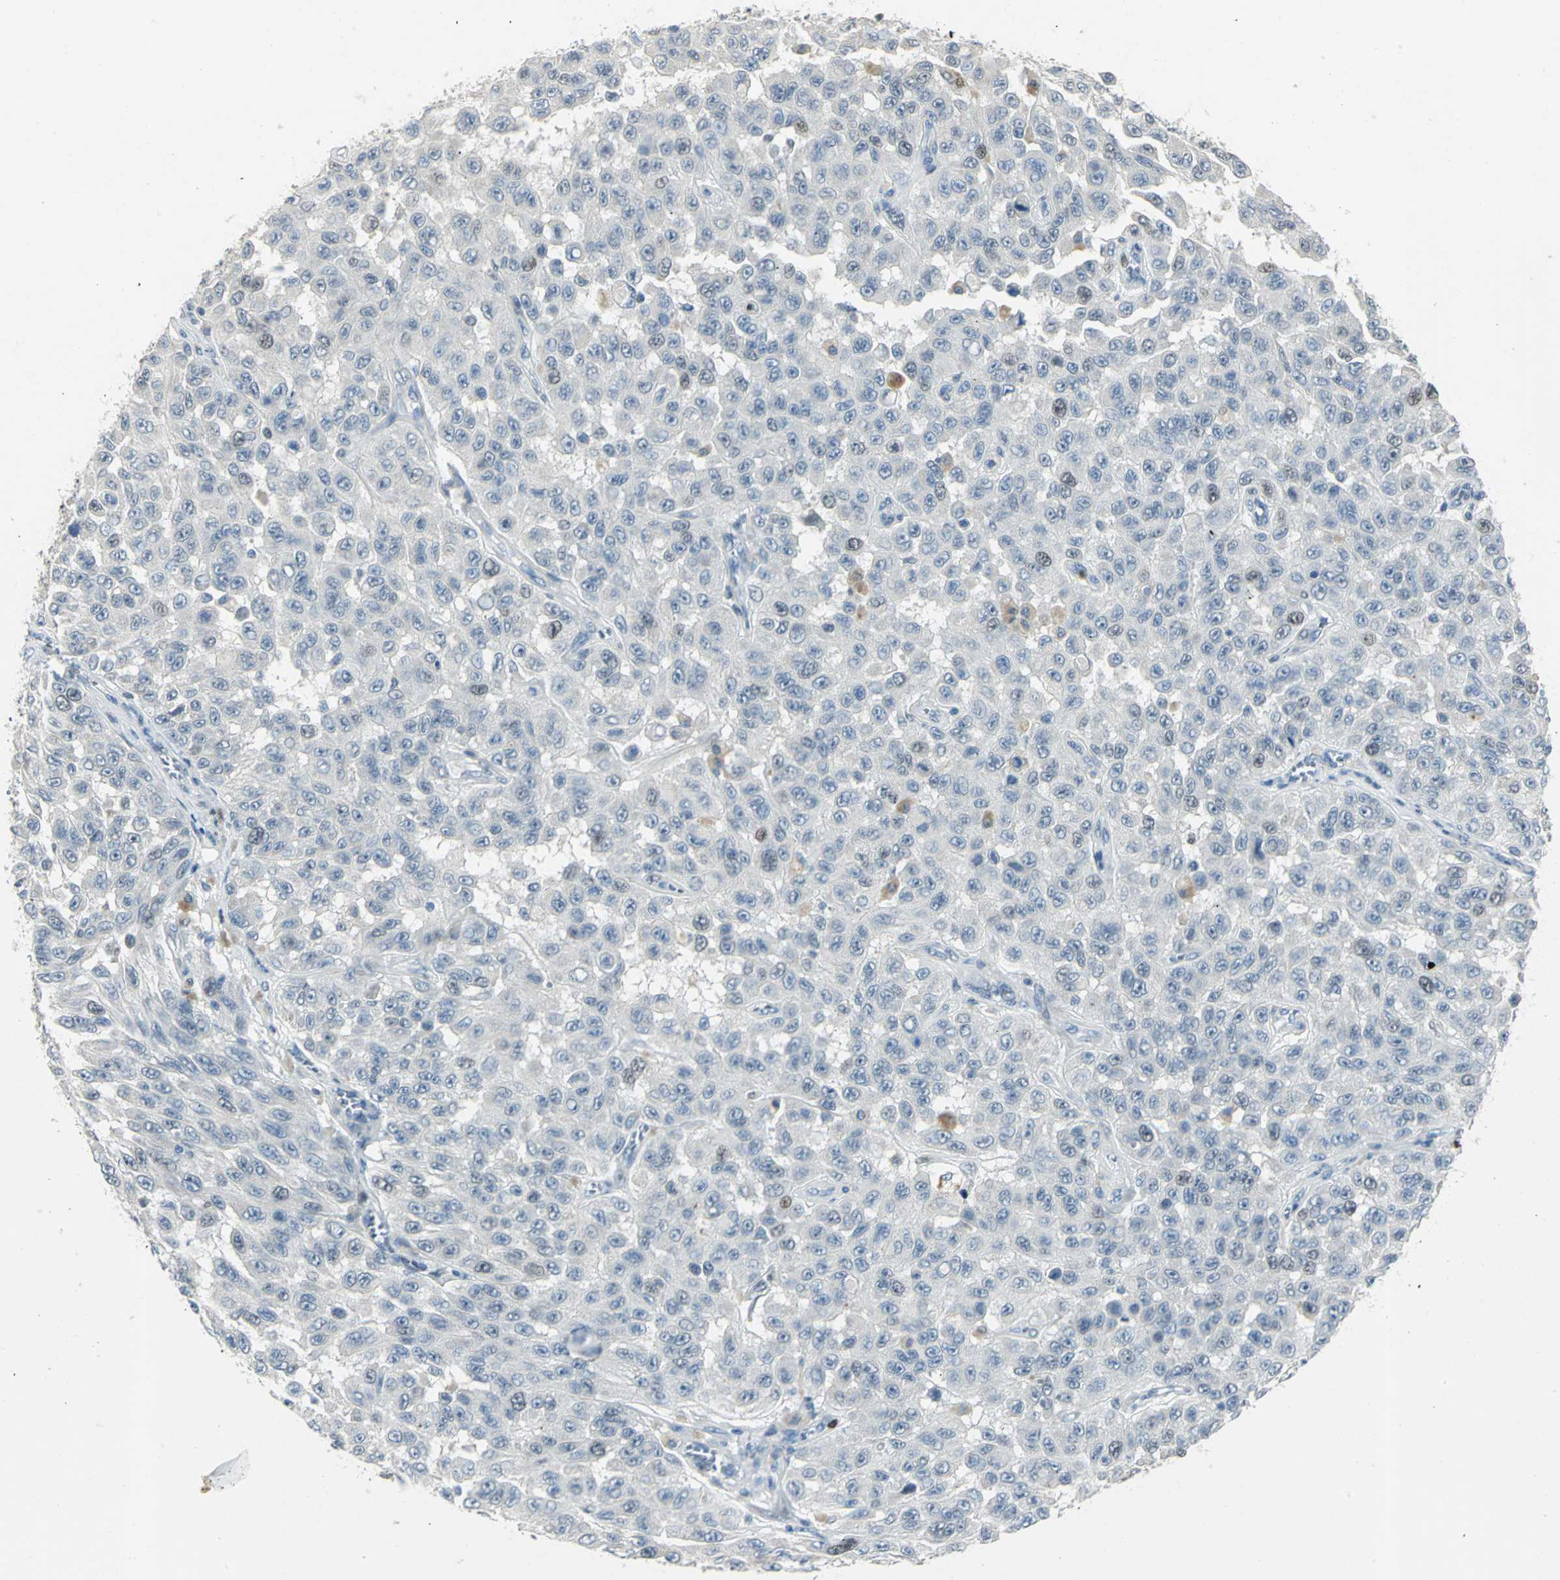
{"staining": {"intensity": "moderate", "quantity": "<25%", "location": "nuclear"}, "tissue": "melanoma", "cell_type": "Tumor cells", "image_type": "cancer", "snomed": [{"axis": "morphology", "description": "Malignant melanoma, NOS"}, {"axis": "topography", "description": "Skin"}], "caption": "IHC of malignant melanoma reveals low levels of moderate nuclear staining in about <25% of tumor cells. The staining is performed using DAB brown chromogen to label protein expression. The nuclei are counter-stained blue using hematoxylin.", "gene": "BCL6", "patient": {"sex": "male", "age": 30}}